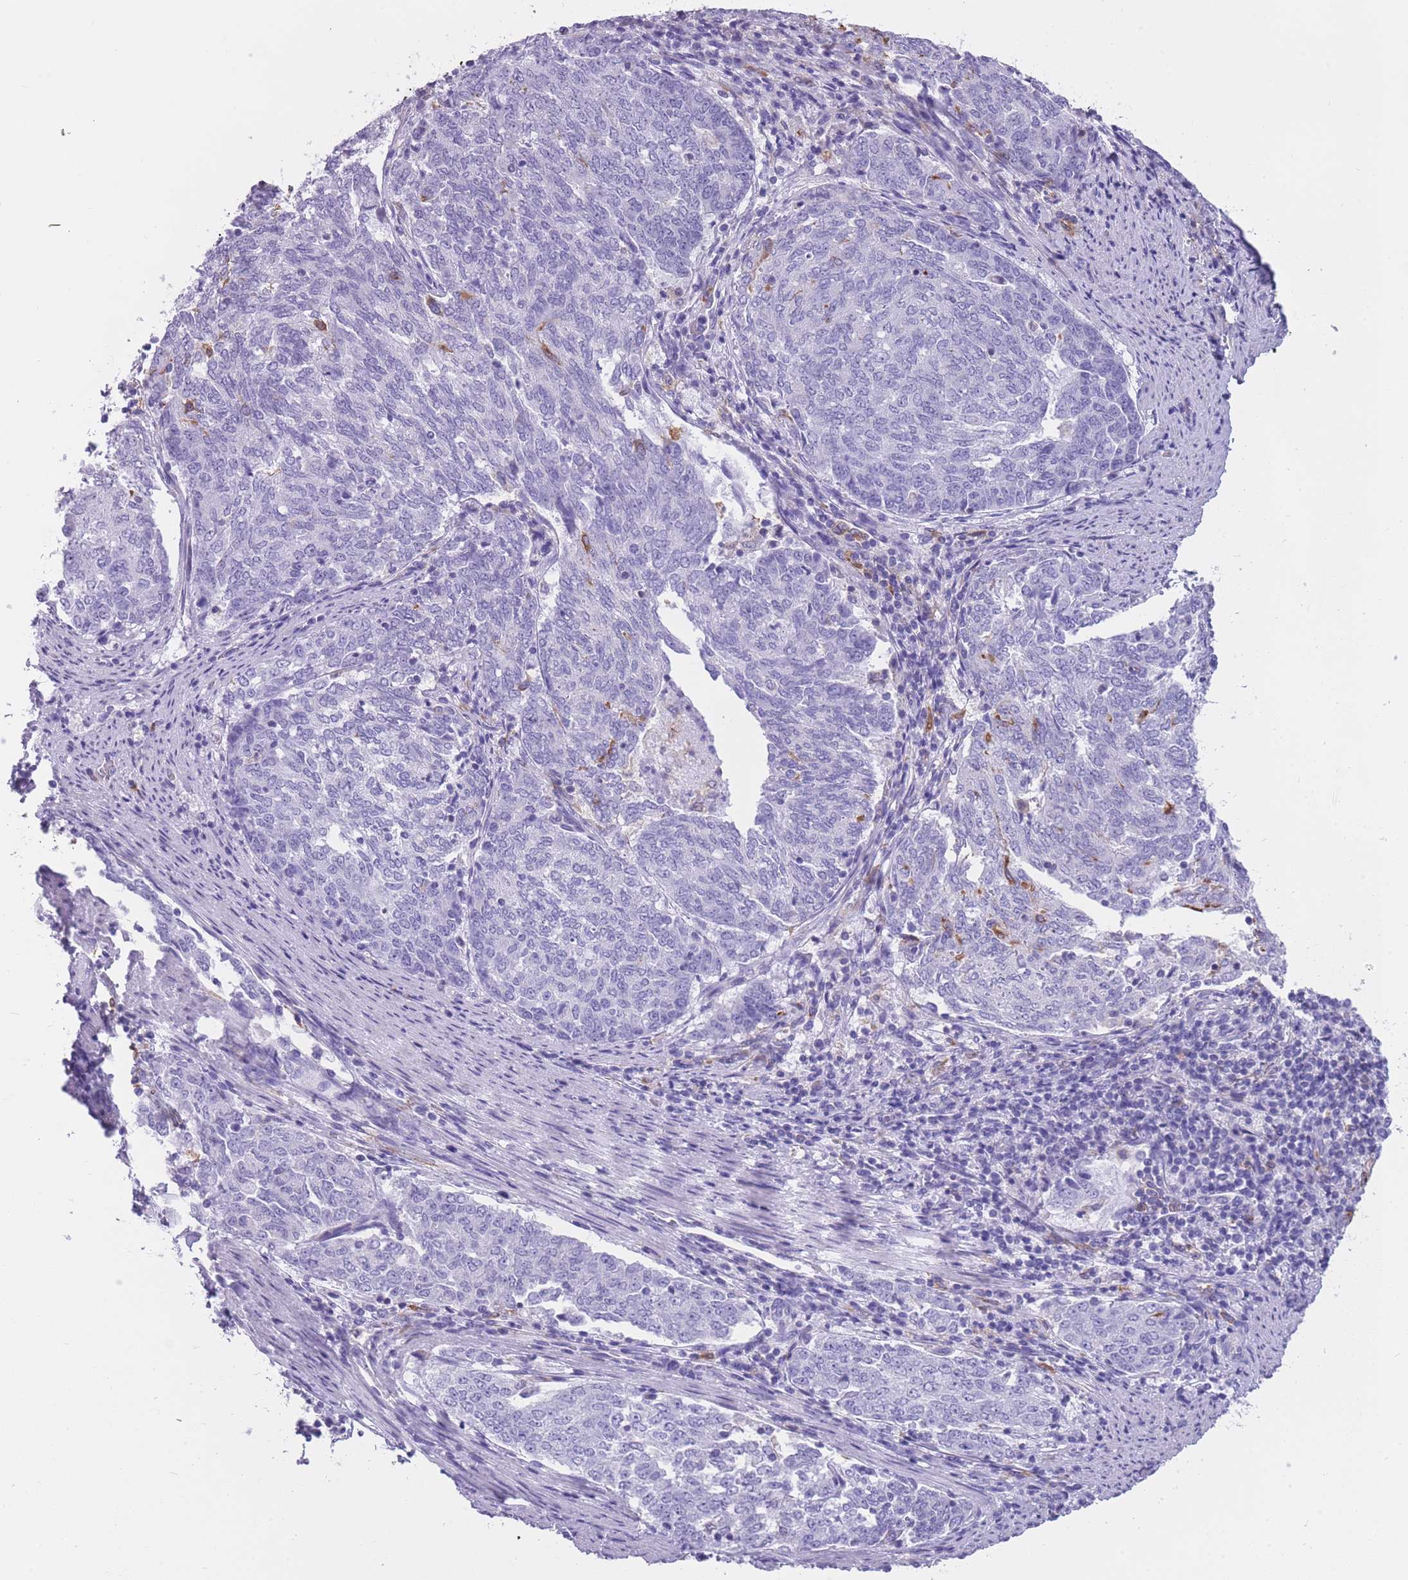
{"staining": {"intensity": "negative", "quantity": "none", "location": "none"}, "tissue": "endometrial cancer", "cell_type": "Tumor cells", "image_type": "cancer", "snomed": [{"axis": "morphology", "description": "Adenocarcinoma, NOS"}, {"axis": "topography", "description": "Endometrium"}], "caption": "The histopathology image displays no staining of tumor cells in endometrial adenocarcinoma.", "gene": "ZNF662", "patient": {"sex": "female", "age": 80}}